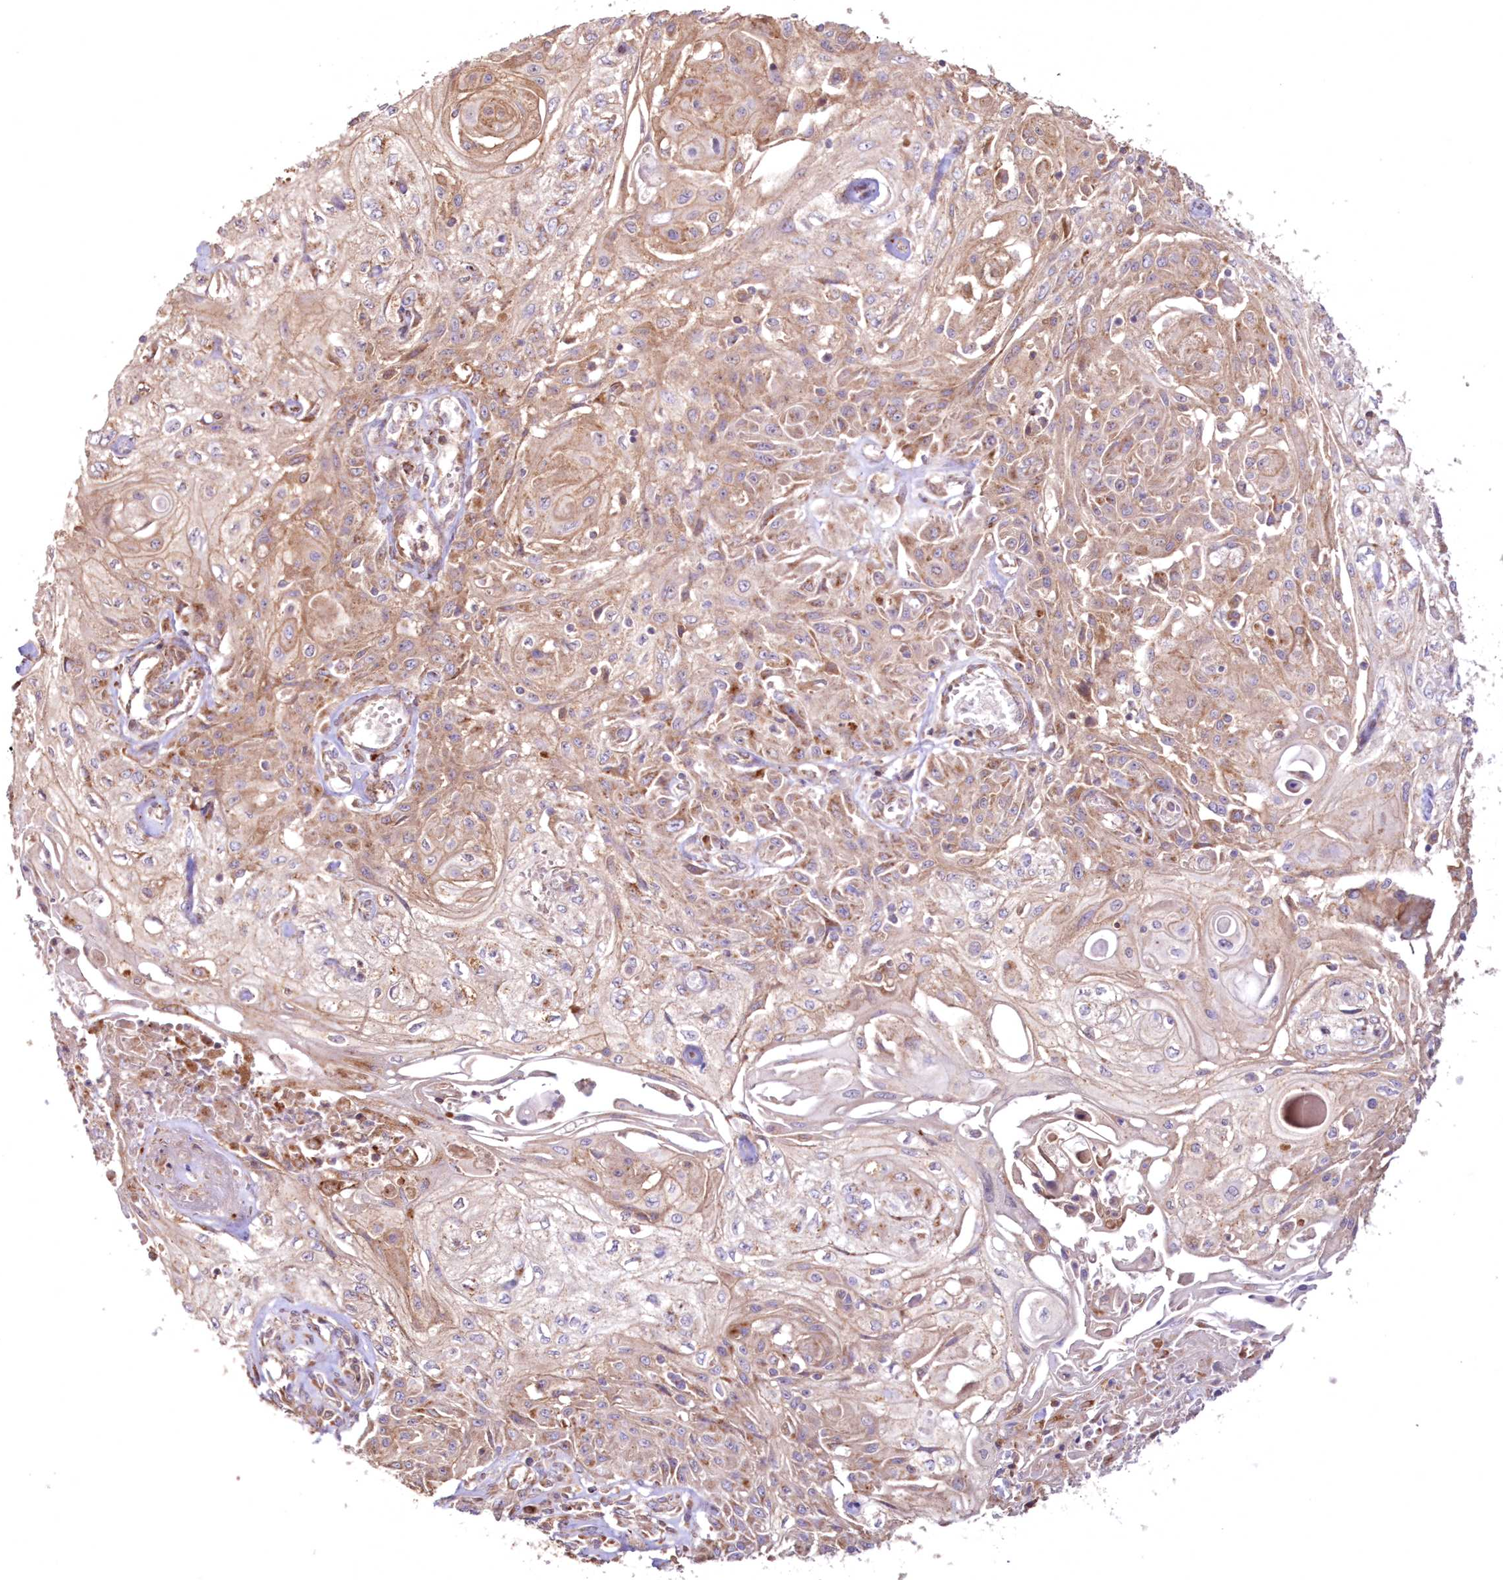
{"staining": {"intensity": "moderate", "quantity": "25%-75%", "location": "cytoplasmic/membranous"}, "tissue": "skin cancer", "cell_type": "Tumor cells", "image_type": "cancer", "snomed": [{"axis": "morphology", "description": "Squamous cell carcinoma, NOS"}, {"axis": "morphology", "description": "Squamous cell carcinoma, metastatic, NOS"}, {"axis": "topography", "description": "Skin"}, {"axis": "topography", "description": "Lymph node"}], "caption": "There is medium levels of moderate cytoplasmic/membranous expression in tumor cells of skin cancer (metastatic squamous cell carcinoma), as demonstrated by immunohistochemical staining (brown color).", "gene": "DDO", "patient": {"sex": "male", "age": 75}}